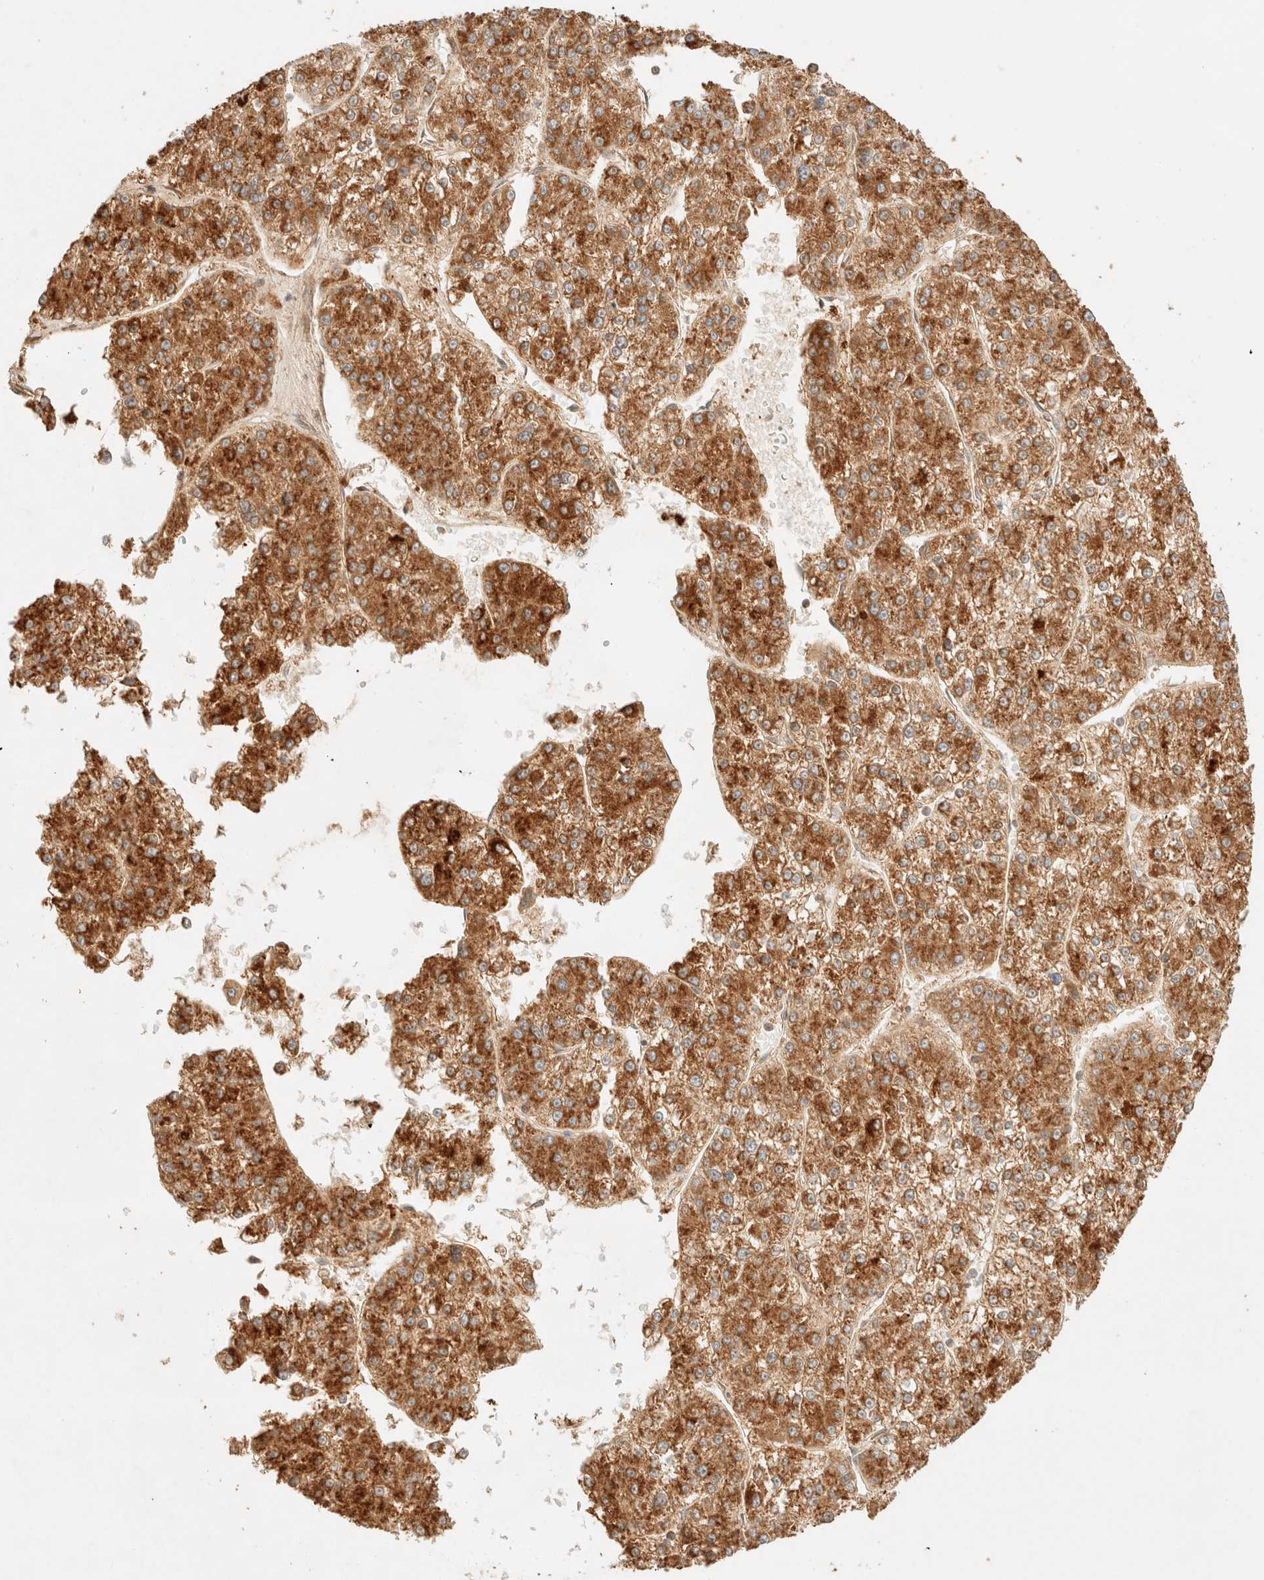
{"staining": {"intensity": "moderate", "quantity": ">75%", "location": "cytoplasmic/membranous"}, "tissue": "liver cancer", "cell_type": "Tumor cells", "image_type": "cancer", "snomed": [{"axis": "morphology", "description": "Carcinoma, Hepatocellular, NOS"}, {"axis": "topography", "description": "Liver"}], "caption": "Immunohistochemical staining of liver cancer shows medium levels of moderate cytoplasmic/membranous protein positivity in about >75% of tumor cells.", "gene": "TACO1", "patient": {"sex": "female", "age": 73}}